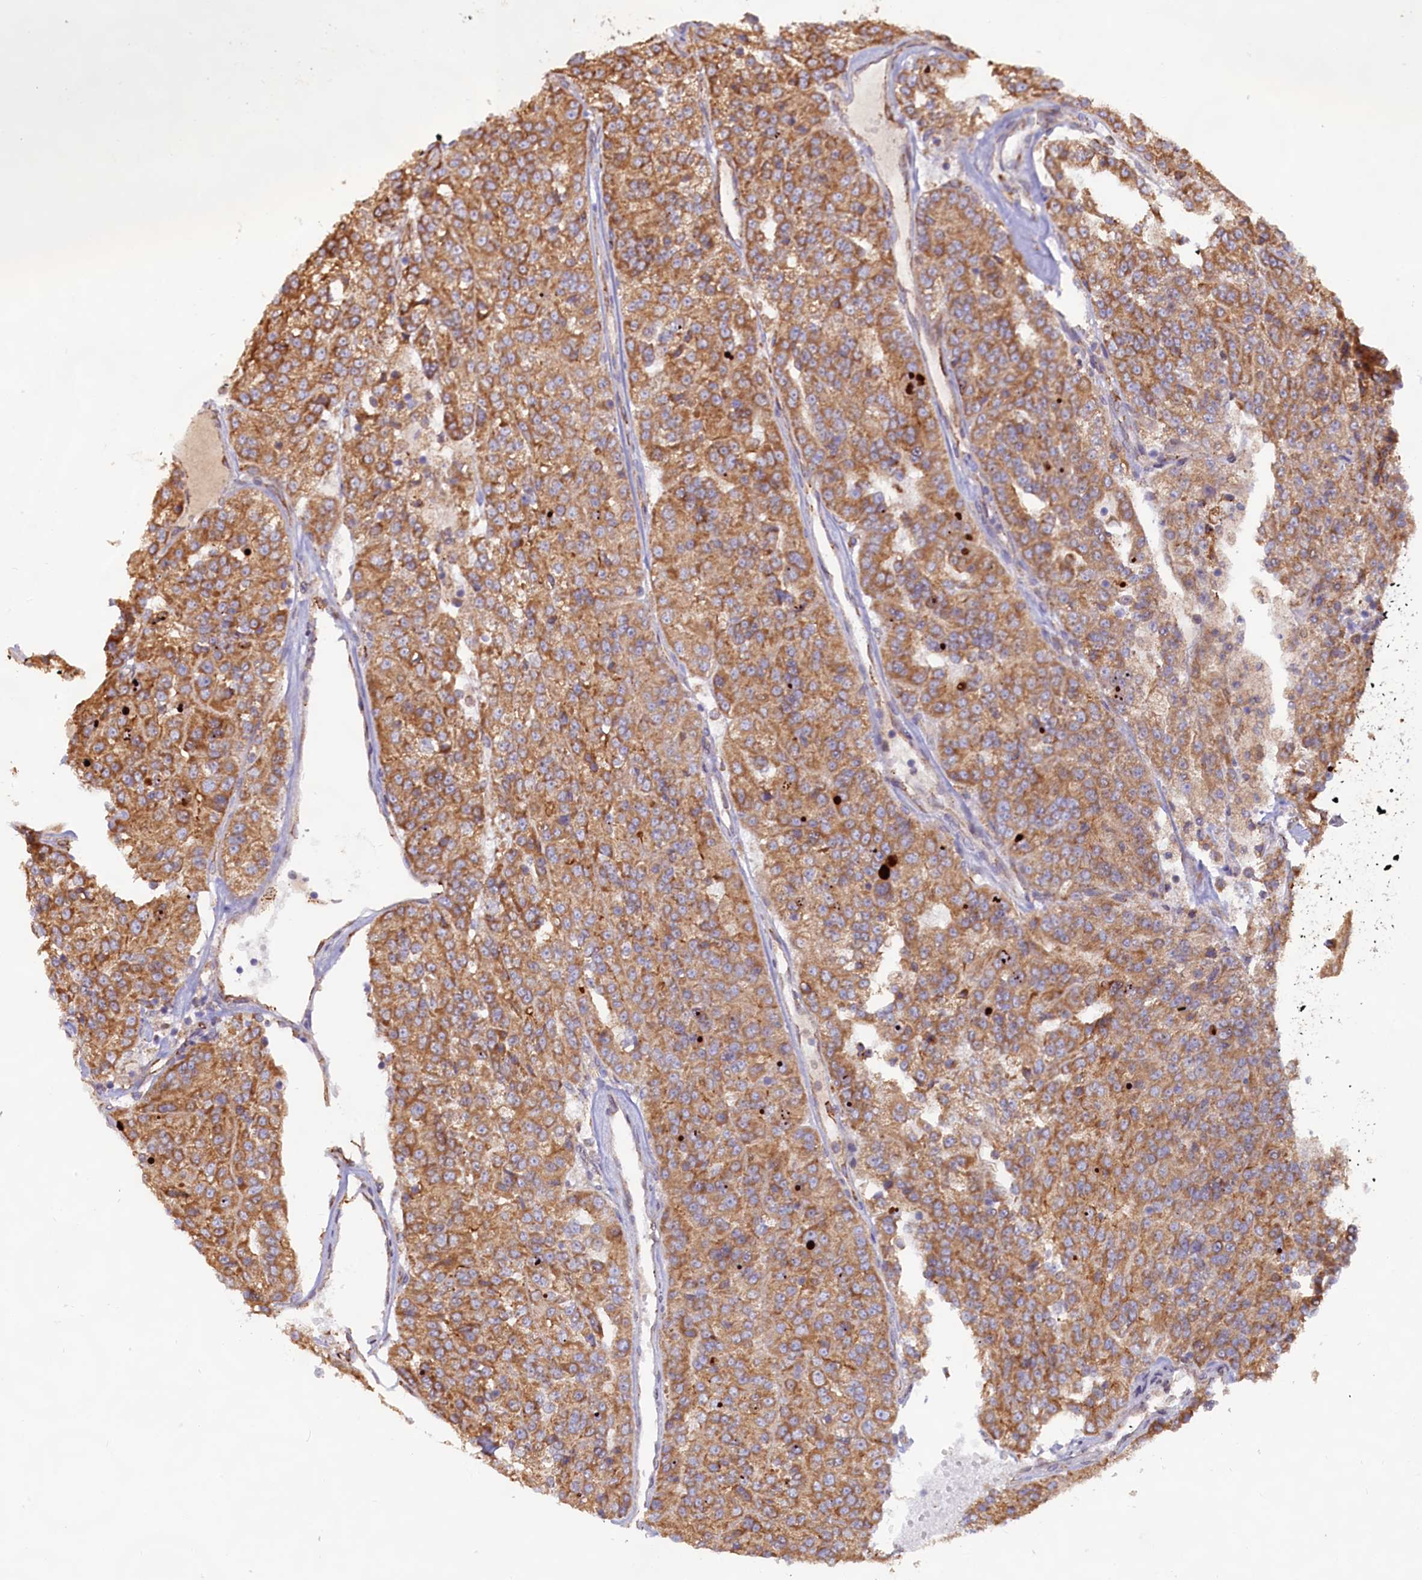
{"staining": {"intensity": "moderate", "quantity": ">75%", "location": "cytoplasmic/membranous"}, "tissue": "renal cancer", "cell_type": "Tumor cells", "image_type": "cancer", "snomed": [{"axis": "morphology", "description": "Adenocarcinoma, NOS"}, {"axis": "topography", "description": "Kidney"}], "caption": "Moderate cytoplasmic/membranous expression is appreciated in approximately >75% of tumor cells in renal adenocarcinoma.", "gene": "TBC1D19", "patient": {"sex": "female", "age": 63}}